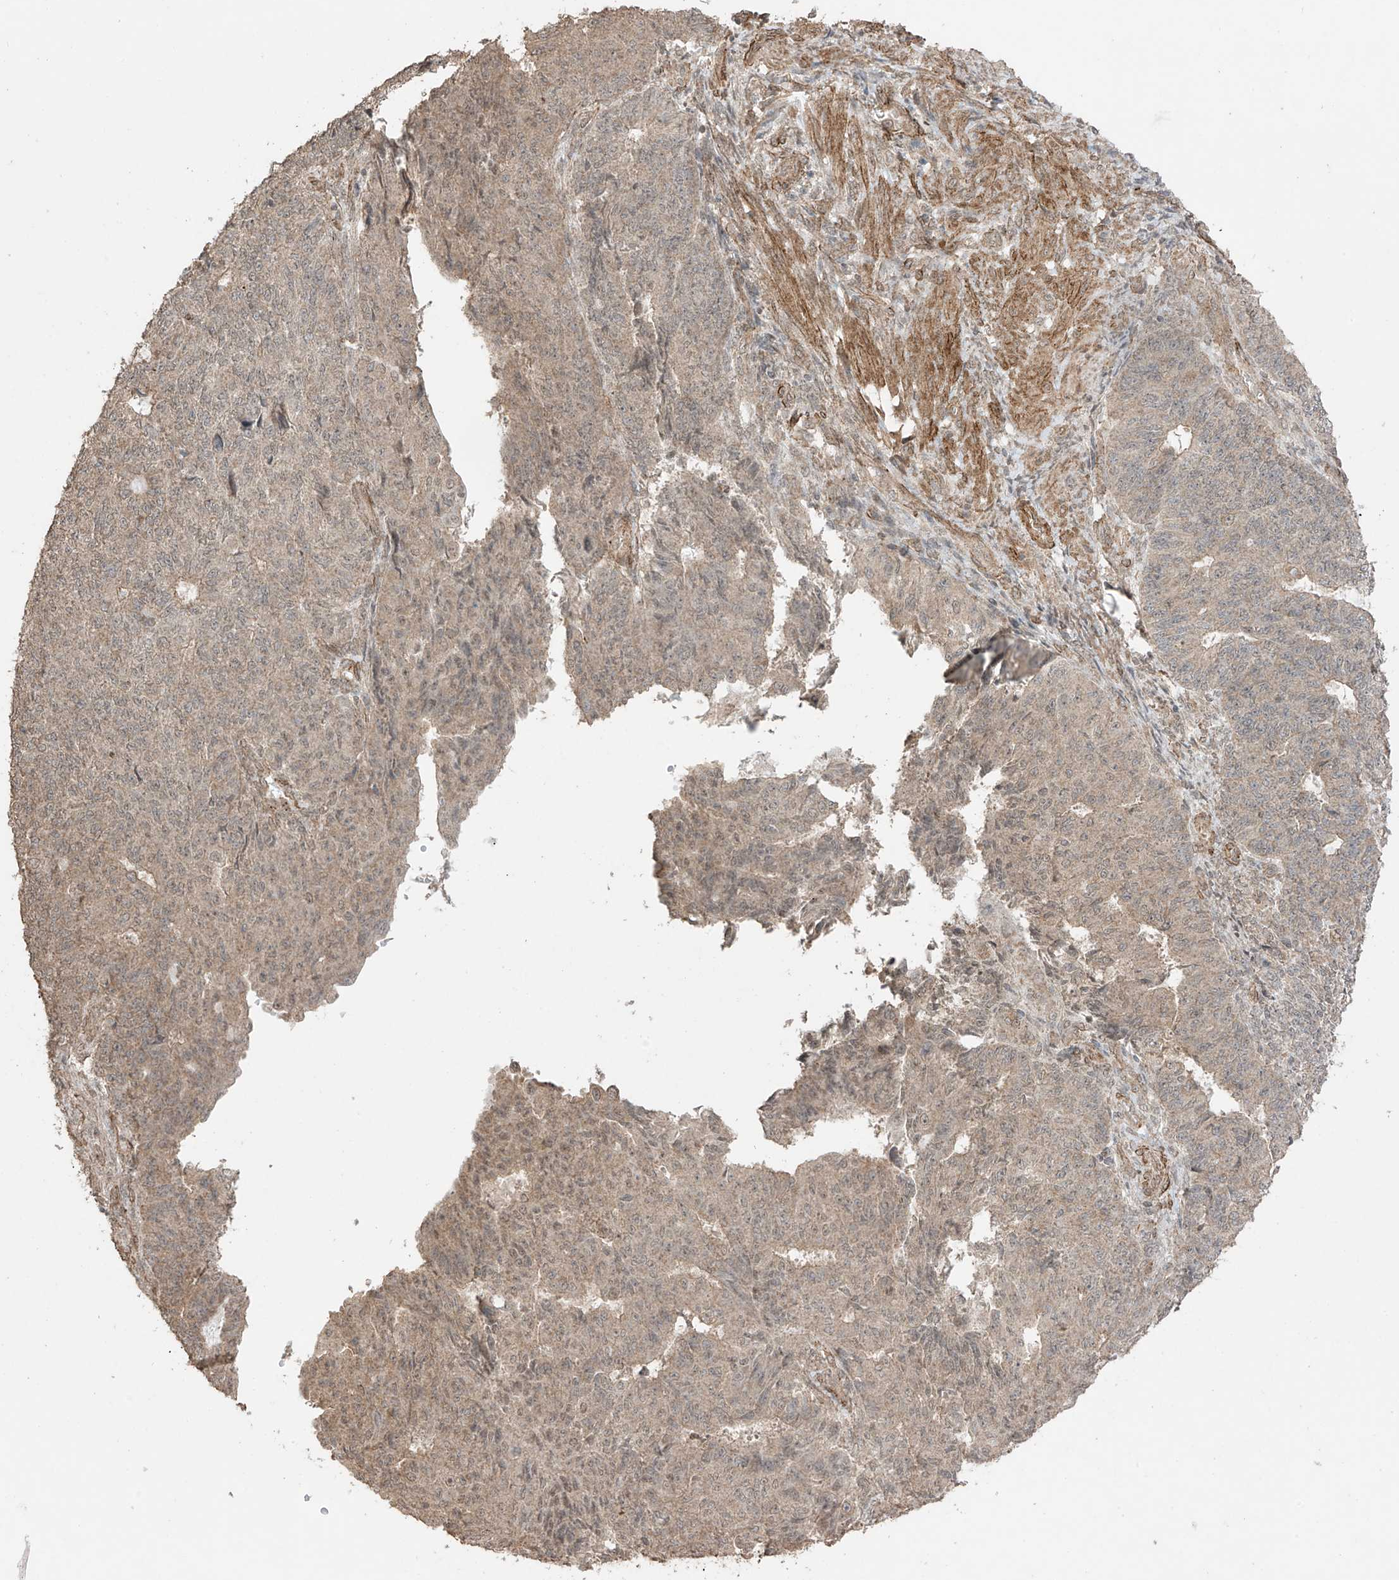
{"staining": {"intensity": "weak", "quantity": "25%-75%", "location": "cytoplasmic/membranous,nuclear"}, "tissue": "endometrial cancer", "cell_type": "Tumor cells", "image_type": "cancer", "snomed": [{"axis": "morphology", "description": "Adenocarcinoma, NOS"}, {"axis": "topography", "description": "Endometrium"}], "caption": "Immunohistochemical staining of human endometrial cancer reveals weak cytoplasmic/membranous and nuclear protein expression in about 25%-75% of tumor cells.", "gene": "TTLL5", "patient": {"sex": "female", "age": 32}}